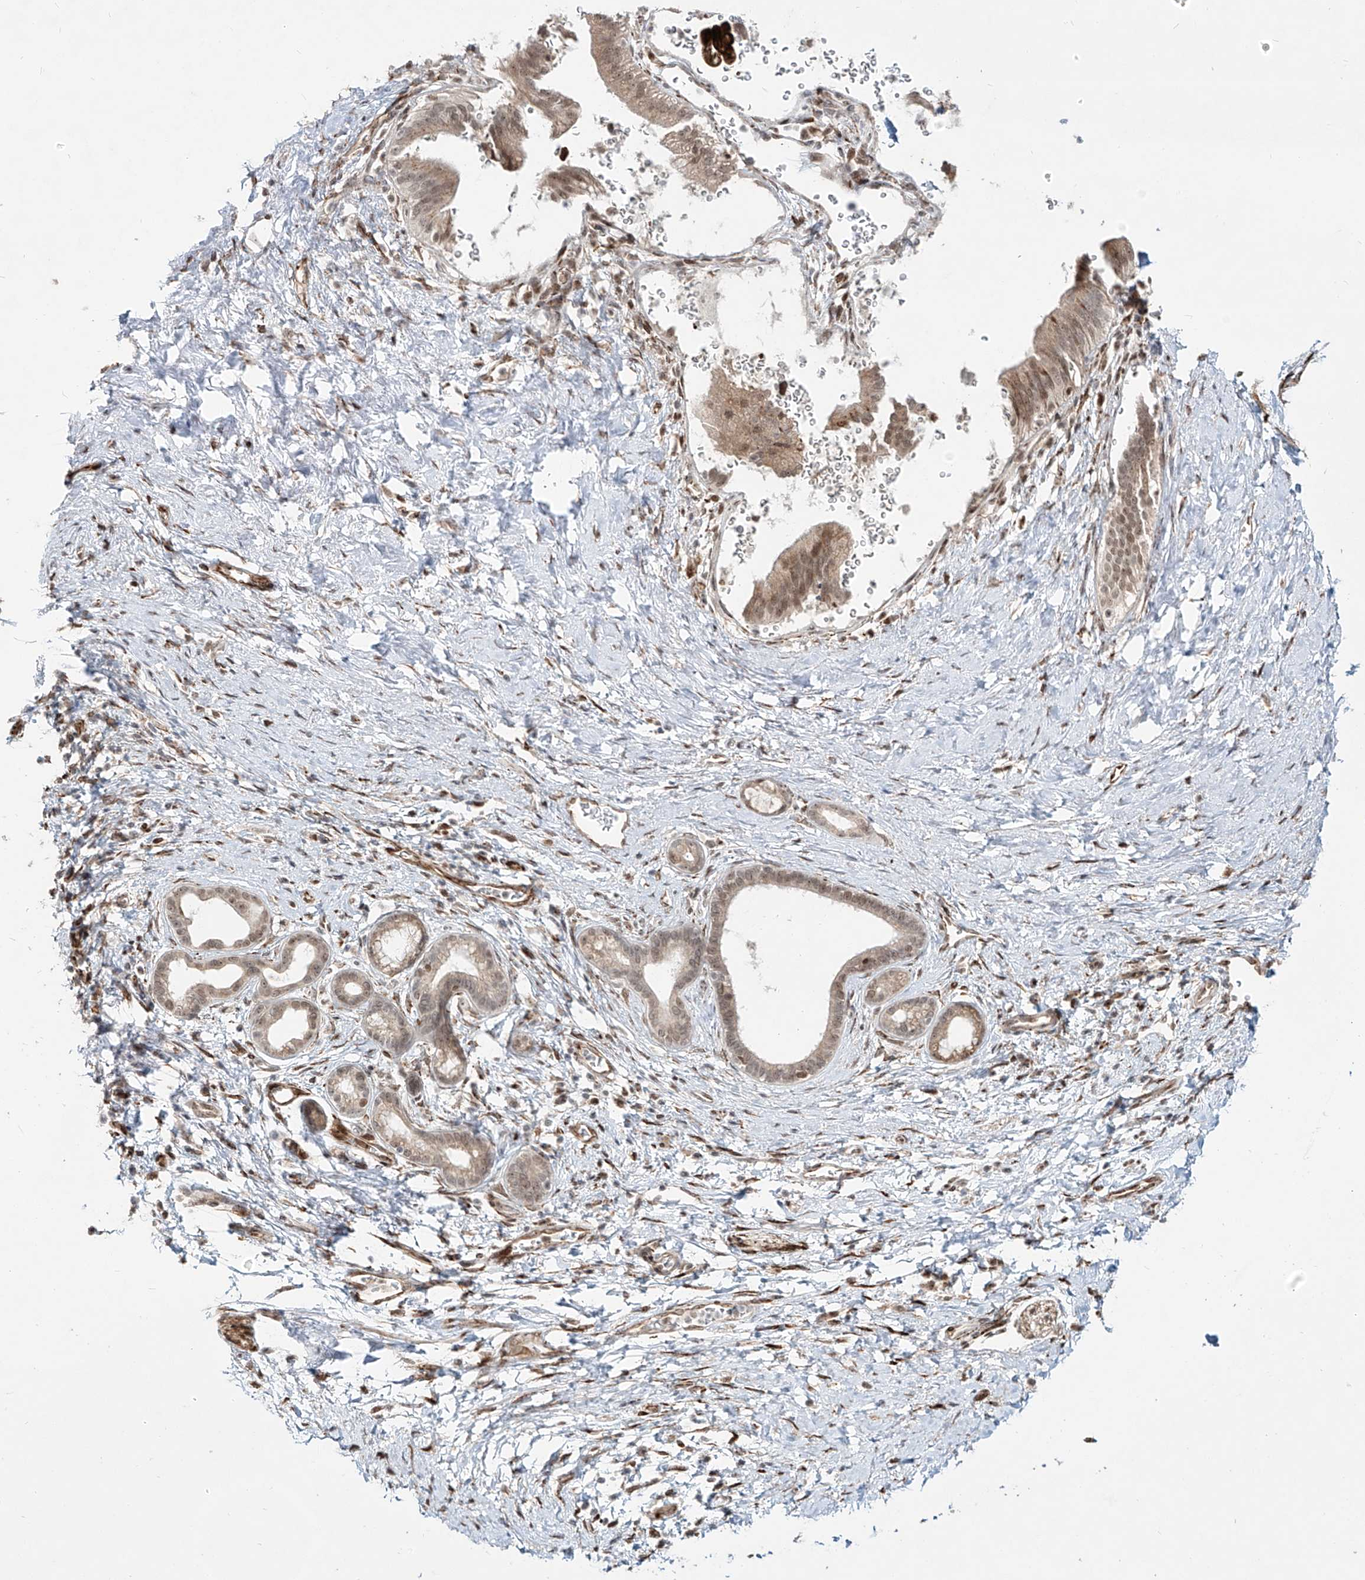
{"staining": {"intensity": "weak", "quantity": ">75%", "location": "cytoplasmic/membranous,nuclear"}, "tissue": "pancreatic cancer", "cell_type": "Tumor cells", "image_type": "cancer", "snomed": [{"axis": "morphology", "description": "Adenocarcinoma, NOS"}, {"axis": "topography", "description": "Pancreas"}], "caption": "A brown stain highlights weak cytoplasmic/membranous and nuclear staining of a protein in pancreatic adenocarcinoma tumor cells.", "gene": "ZNF710", "patient": {"sex": "female", "age": 72}}